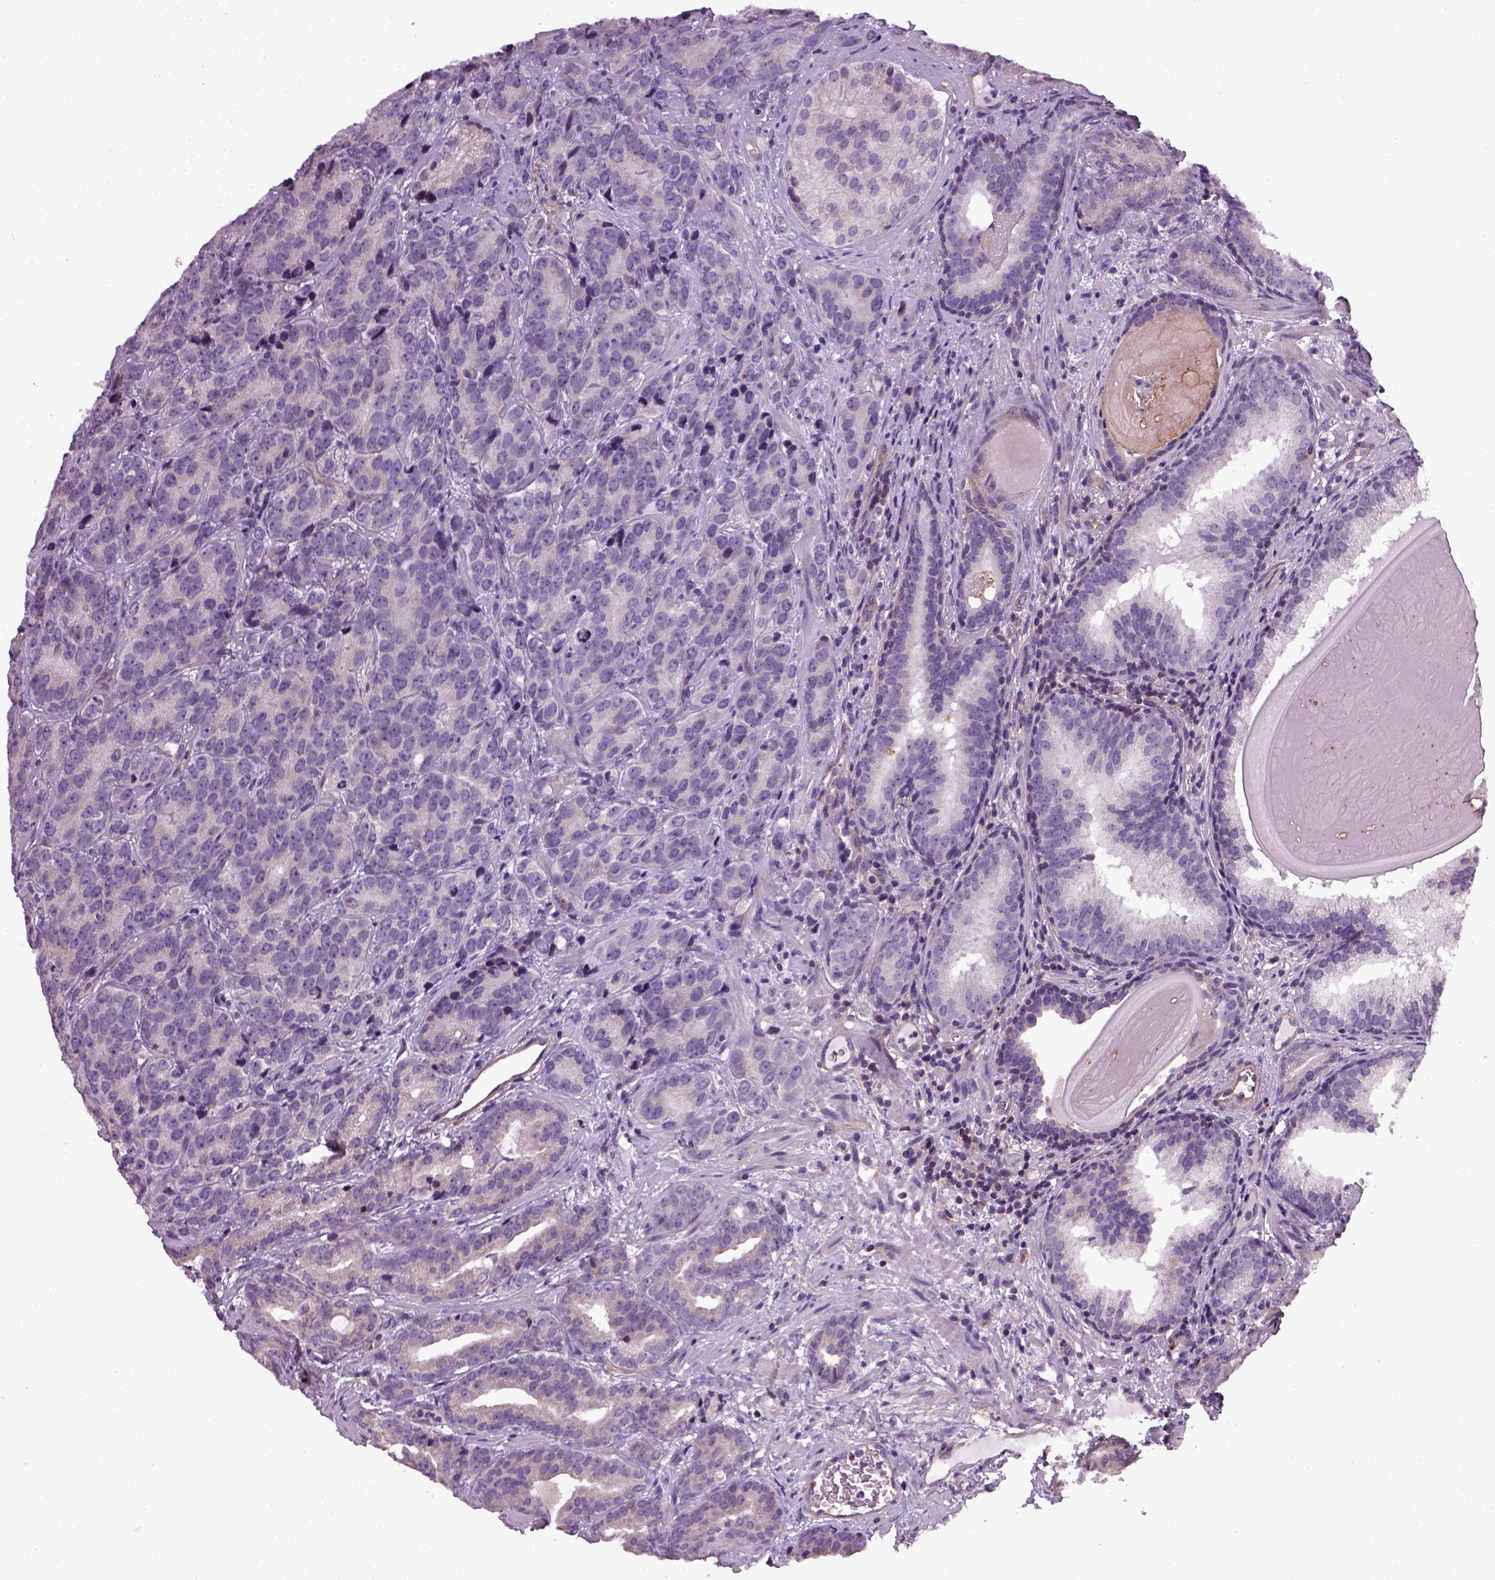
{"staining": {"intensity": "negative", "quantity": "none", "location": "none"}, "tissue": "prostate cancer", "cell_type": "Tumor cells", "image_type": "cancer", "snomed": [{"axis": "morphology", "description": "Adenocarcinoma, NOS"}, {"axis": "topography", "description": "Prostate"}], "caption": "Immunohistochemical staining of prostate adenocarcinoma displays no significant expression in tumor cells.", "gene": "TPRG1", "patient": {"sex": "male", "age": 71}}